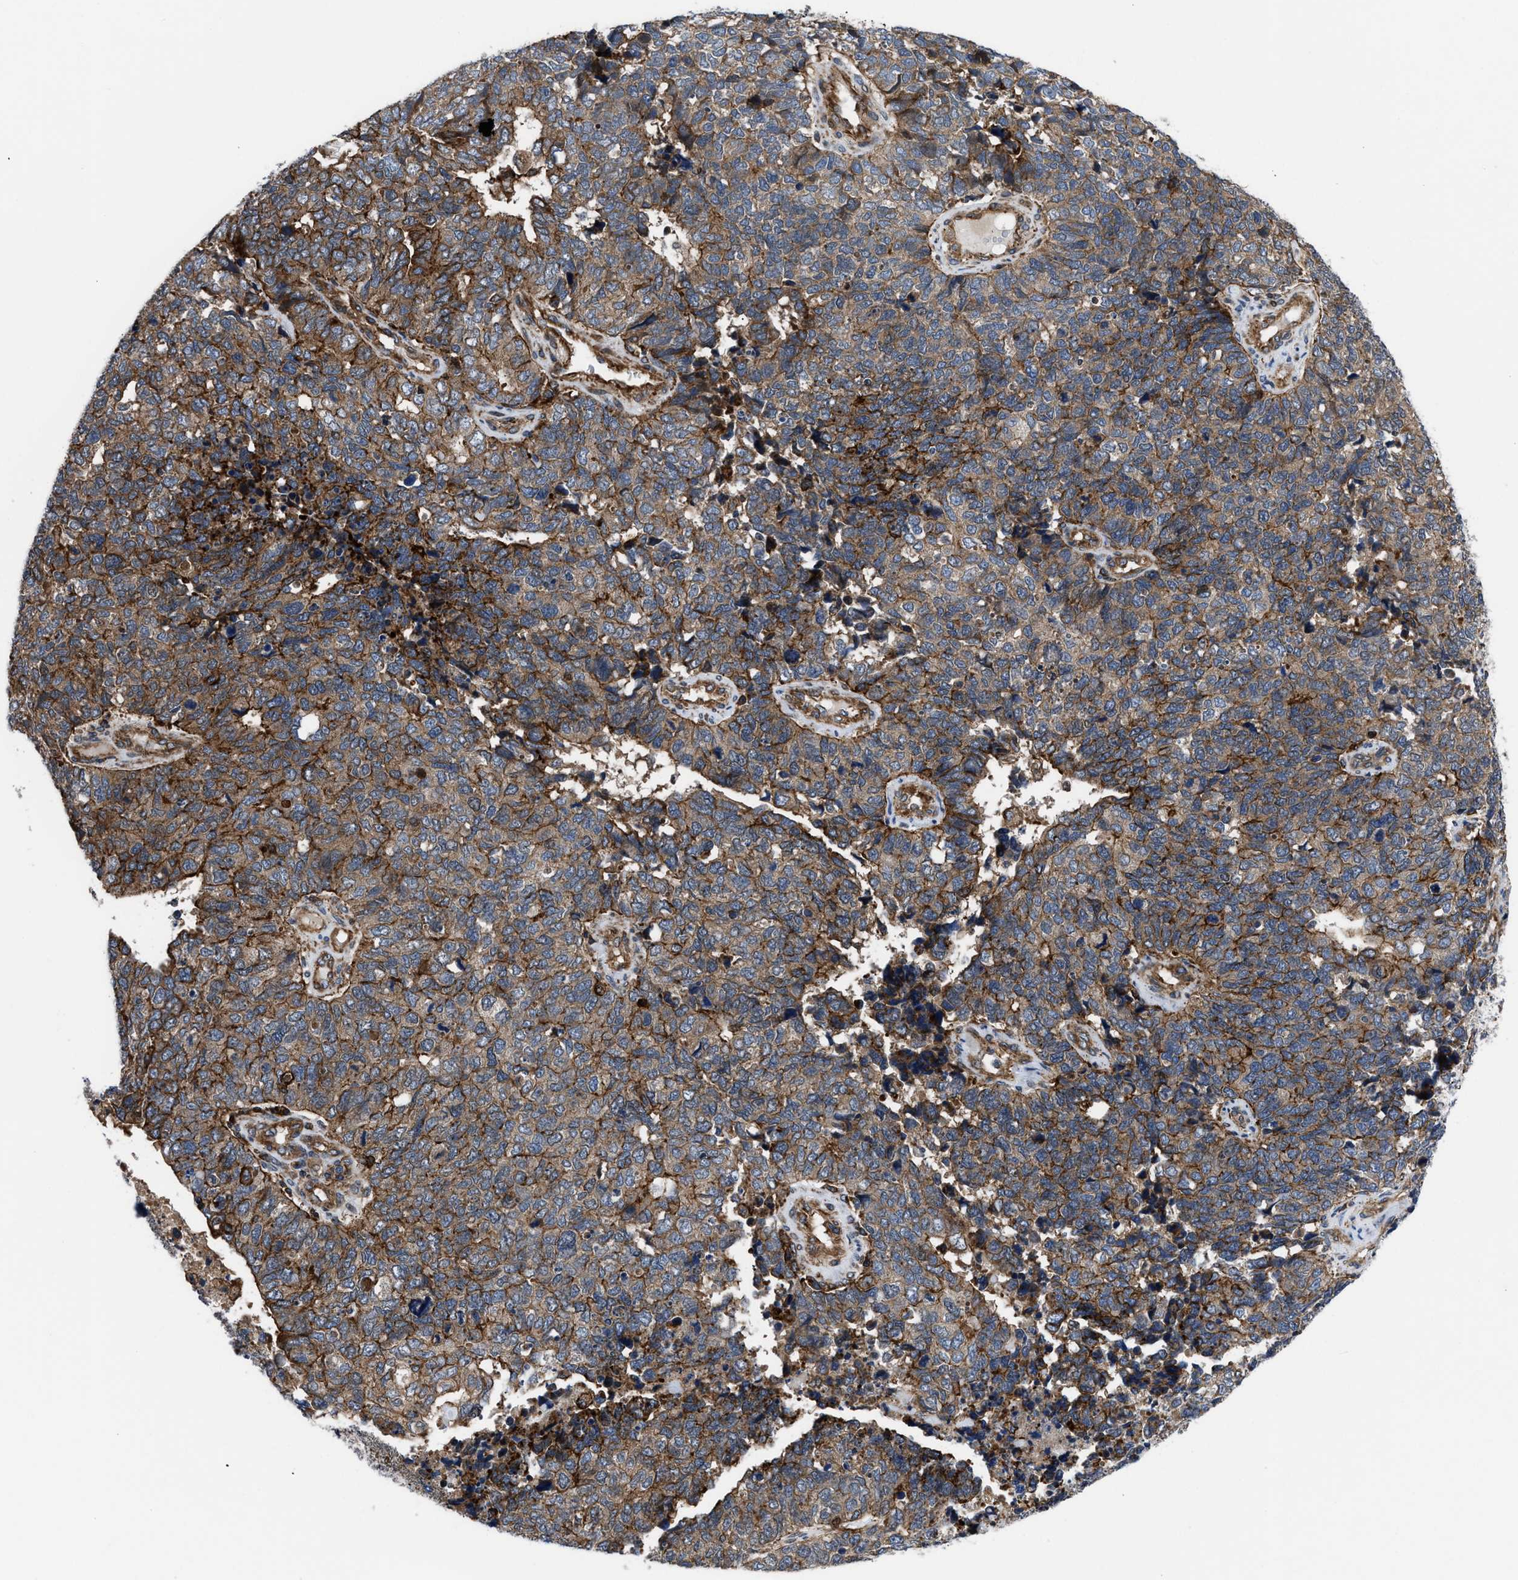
{"staining": {"intensity": "strong", "quantity": ">75%", "location": "cytoplasmic/membranous"}, "tissue": "cervical cancer", "cell_type": "Tumor cells", "image_type": "cancer", "snomed": [{"axis": "morphology", "description": "Squamous cell carcinoma, NOS"}, {"axis": "topography", "description": "Cervix"}], "caption": "Squamous cell carcinoma (cervical) stained with a brown dye exhibits strong cytoplasmic/membranous positive positivity in approximately >75% of tumor cells.", "gene": "SPAST", "patient": {"sex": "female", "age": 63}}